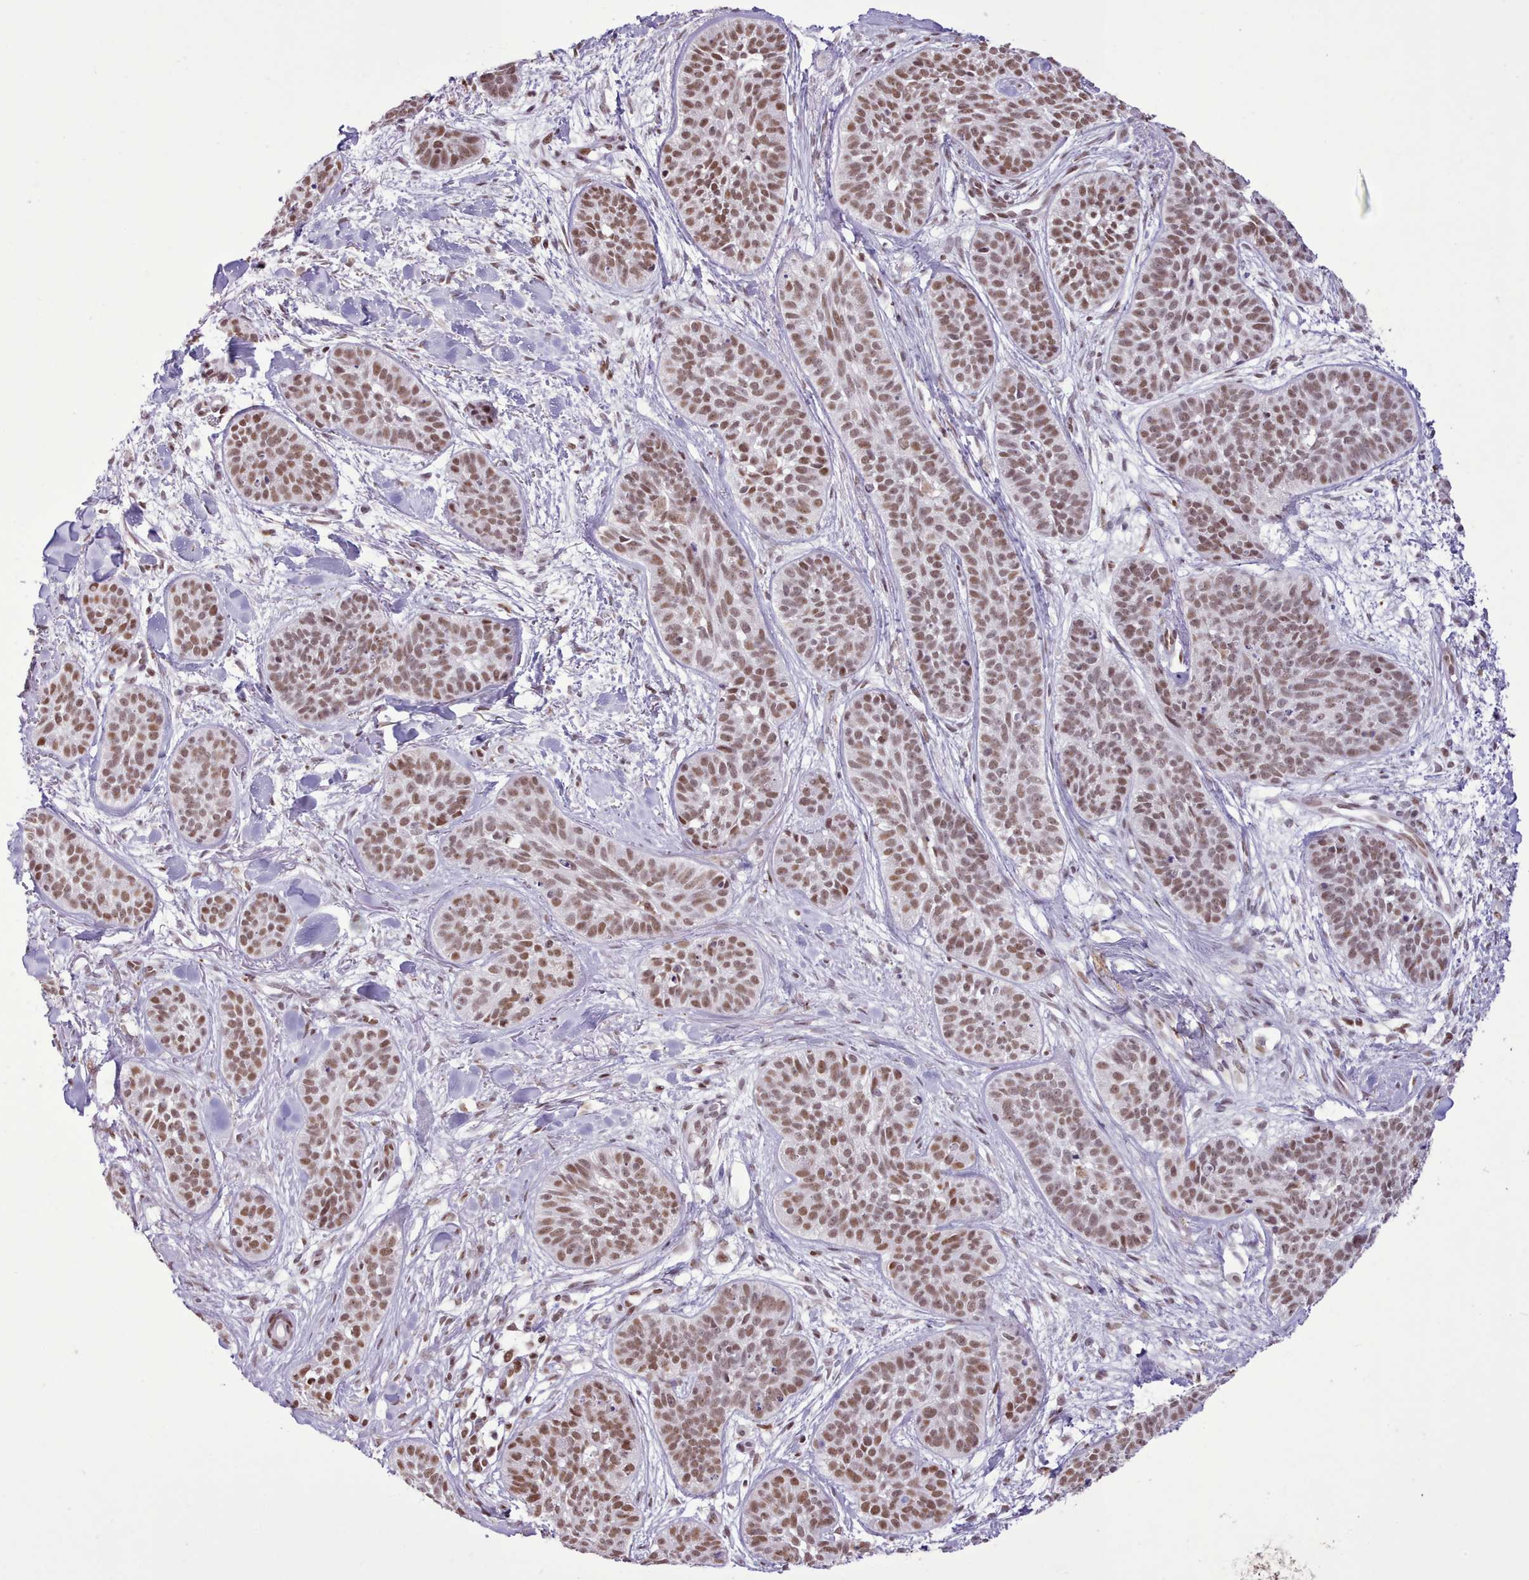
{"staining": {"intensity": "moderate", "quantity": ">75%", "location": "nuclear"}, "tissue": "skin cancer", "cell_type": "Tumor cells", "image_type": "cancer", "snomed": [{"axis": "morphology", "description": "Basal cell carcinoma"}, {"axis": "topography", "description": "Skin"}], "caption": "IHC image of neoplastic tissue: skin basal cell carcinoma stained using immunohistochemistry (IHC) exhibits medium levels of moderate protein expression localized specifically in the nuclear of tumor cells, appearing as a nuclear brown color.", "gene": "TAF15", "patient": {"sex": "male", "age": 52}}